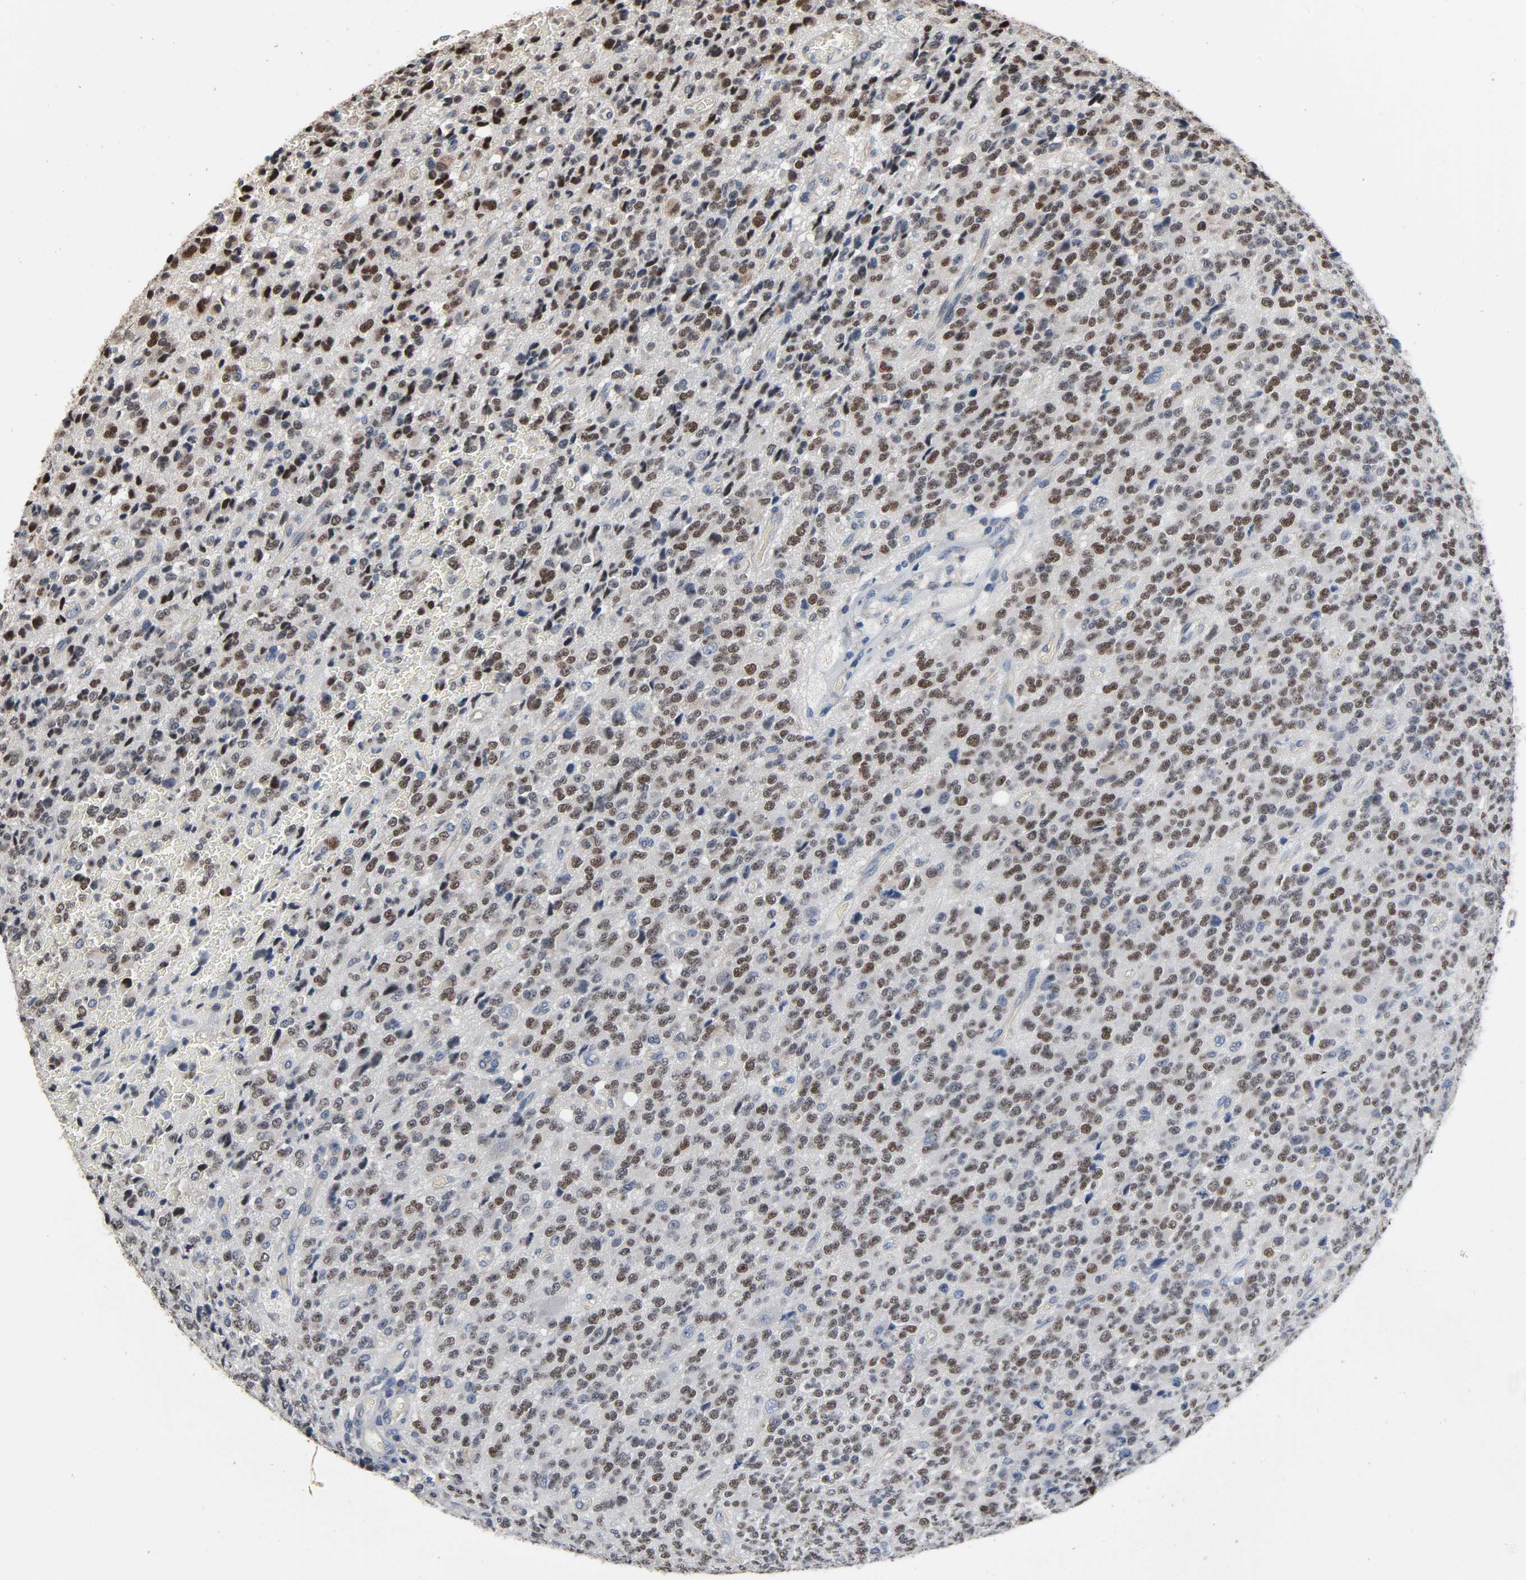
{"staining": {"intensity": "moderate", "quantity": ">75%", "location": "nuclear"}, "tissue": "glioma", "cell_type": "Tumor cells", "image_type": "cancer", "snomed": [{"axis": "morphology", "description": "Glioma, malignant, High grade"}, {"axis": "topography", "description": "pancreas cauda"}], "caption": "Malignant glioma (high-grade) stained with a brown dye shows moderate nuclear positive expression in approximately >75% of tumor cells.", "gene": "SOX6", "patient": {"sex": "male", "age": 60}}